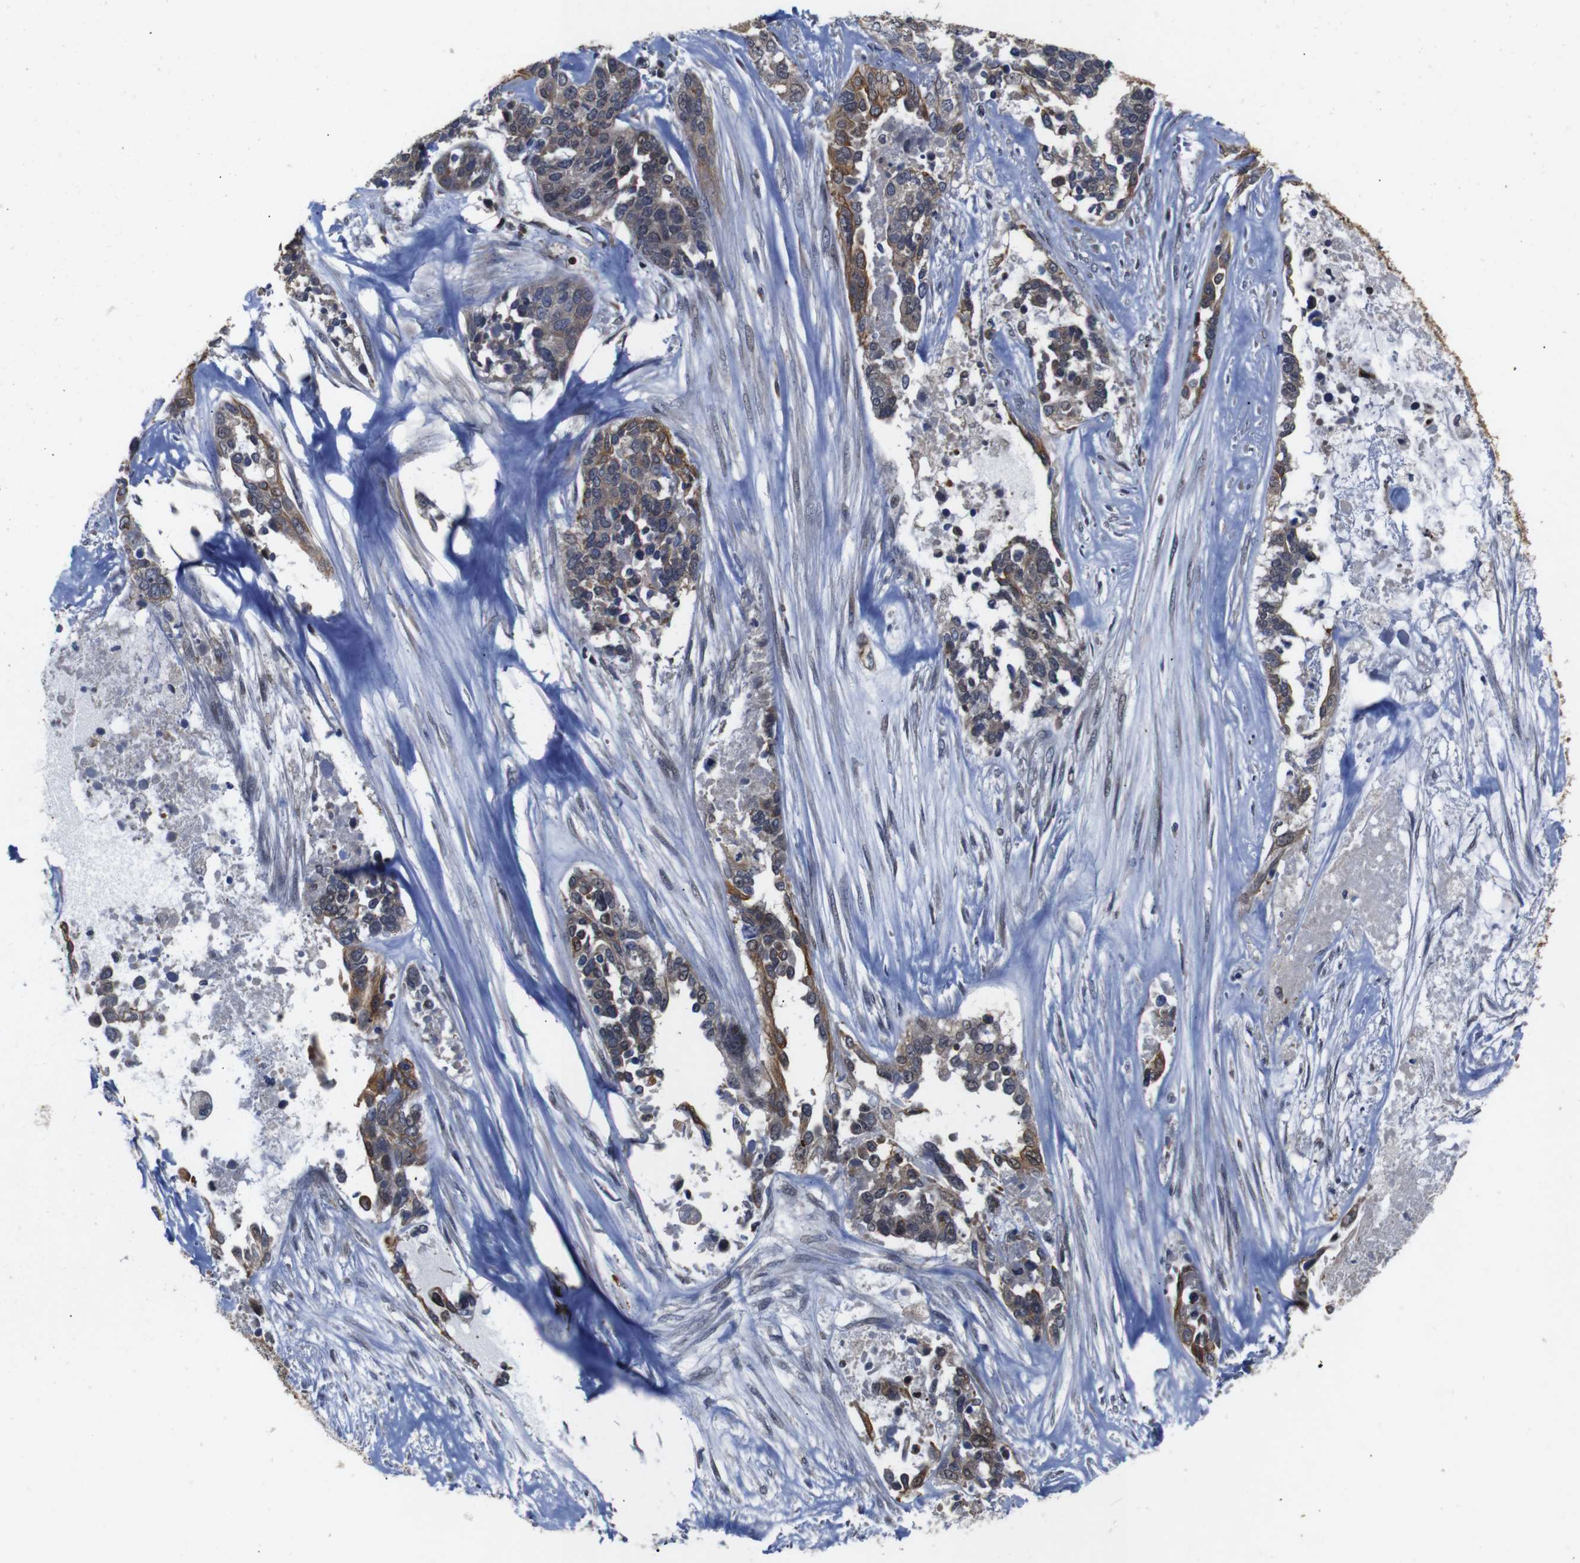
{"staining": {"intensity": "moderate", "quantity": ">75%", "location": "cytoplasmic/membranous"}, "tissue": "ovarian cancer", "cell_type": "Tumor cells", "image_type": "cancer", "snomed": [{"axis": "morphology", "description": "Cystadenocarcinoma, serous, NOS"}, {"axis": "topography", "description": "Ovary"}], "caption": "A medium amount of moderate cytoplasmic/membranous staining is present in about >75% of tumor cells in serous cystadenocarcinoma (ovarian) tissue. The staining was performed using DAB to visualize the protein expression in brown, while the nuclei were stained in blue with hematoxylin (Magnification: 20x).", "gene": "BRWD3", "patient": {"sex": "female", "age": 44}}